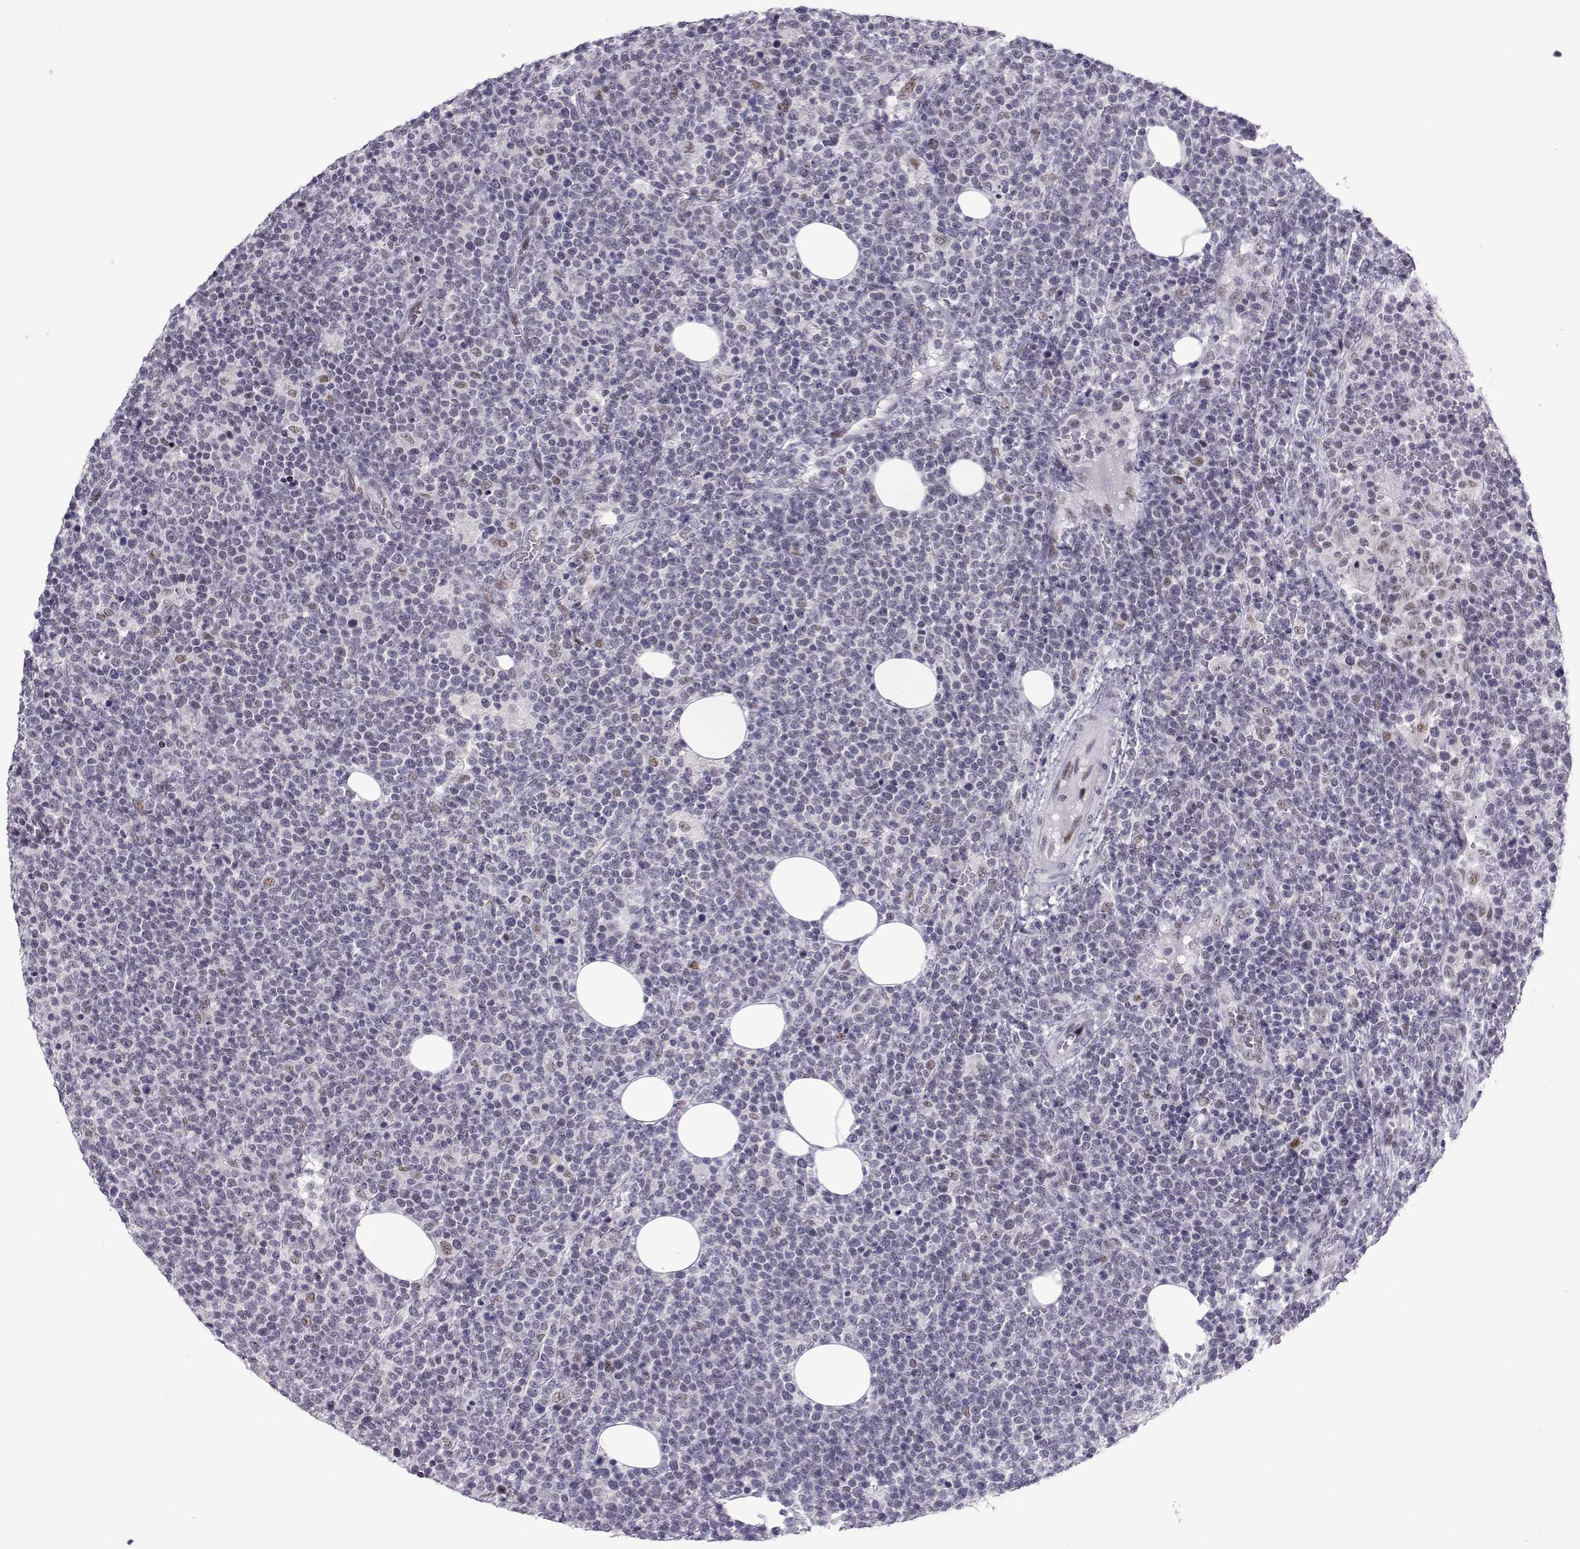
{"staining": {"intensity": "negative", "quantity": "none", "location": "none"}, "tissue": "lymphoma", "cell_type": "Tumor cells", "image_type": "cancer", "snomed": [{"axis": "morphology", "description": "Malignant lymphoma, non-Hodgkin's type, High grade"}, {"axis": "topography", "description": "Lymph node"}], "caption": "Tumor cells show no significant positivity in high-grade malignant lymphoma, non-Hodgkin's type.", "gene": "SIX6", "patient": {"sex": "male", "age": 61}}